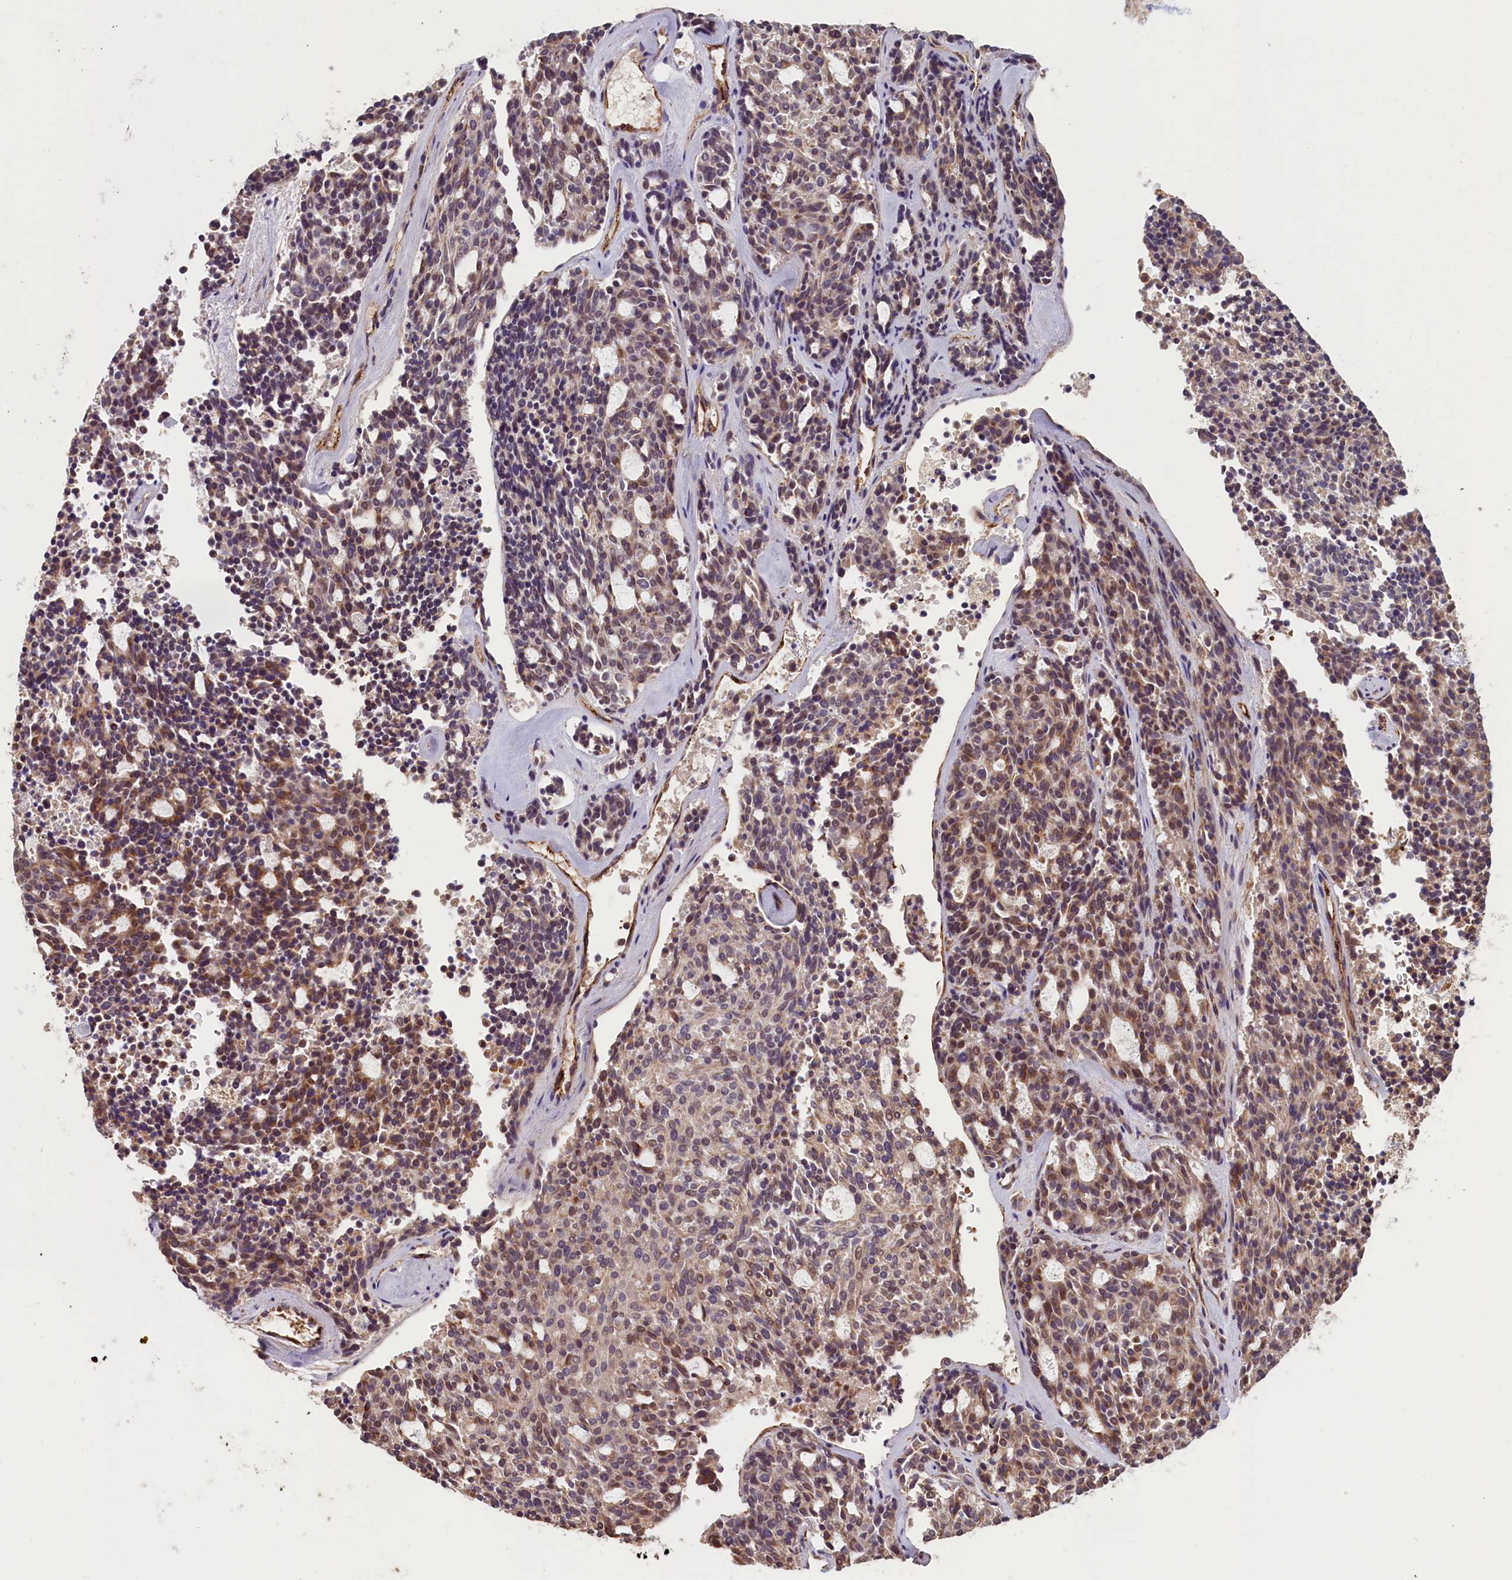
{"staining": {"intensity": "moderate", "quantity": "25%-75%", "location": "cytoplasmic/membranous"}, "tissue": "carcinoid", "cell_type": "Tumor cells", "image_type": "cancer", "snomed": [{"axis": "morphology", "description": "Carcinoid, malignant, NOS"}, {"axis": "topography", "description": "Pancreas"}], "caption": "High-power microscopy captured an IHC image of malignant carcinoid, revealing moderate cytoplasmic/membranous staining in about 25%-75% of tumor cells. Nuclei are stained in blue.", "gene": "ACSBG1", "patient": {"sex": "female", "age": 54}}